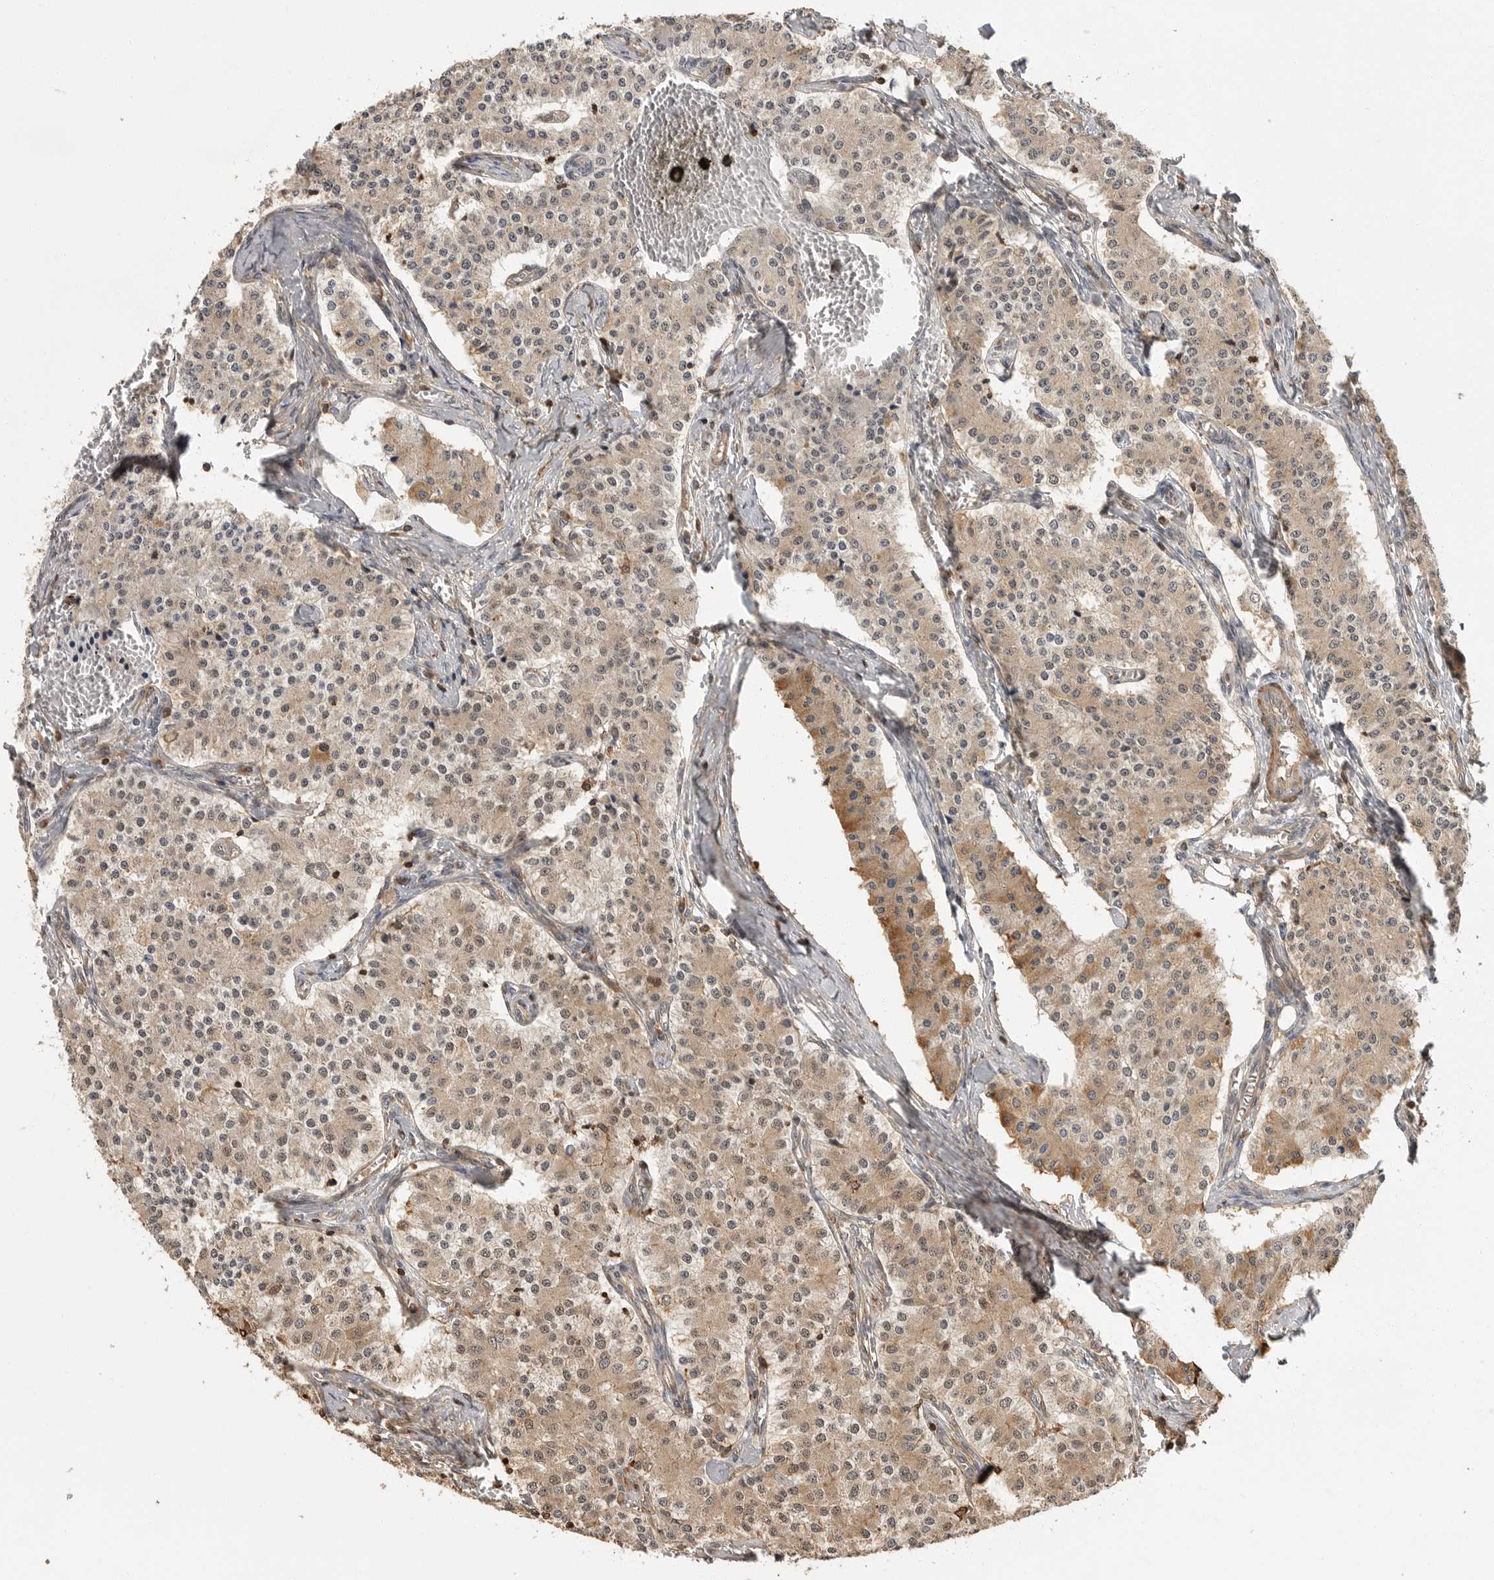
{"staining": {"intensity": "weak", "quantity": ">75%", "location": "cytoplasmic/membranous"}, "tissue": "carcinoid", "cell_type": "Tumor cells", "image_type": "cancer", "snomed": [{"axis": "morphology", "description": "Carcinoid, malignant, NOS"}, {"axis": "topography", "description": "Colon"}], "caption": "Immunohistochemical staining of human malignant carcinoid displays weak cytoplasmic/membranous protein positivity in about >75% of tumor cells.", "gene": "ERN1", "patient": {"sex": "female", "age": 52}}